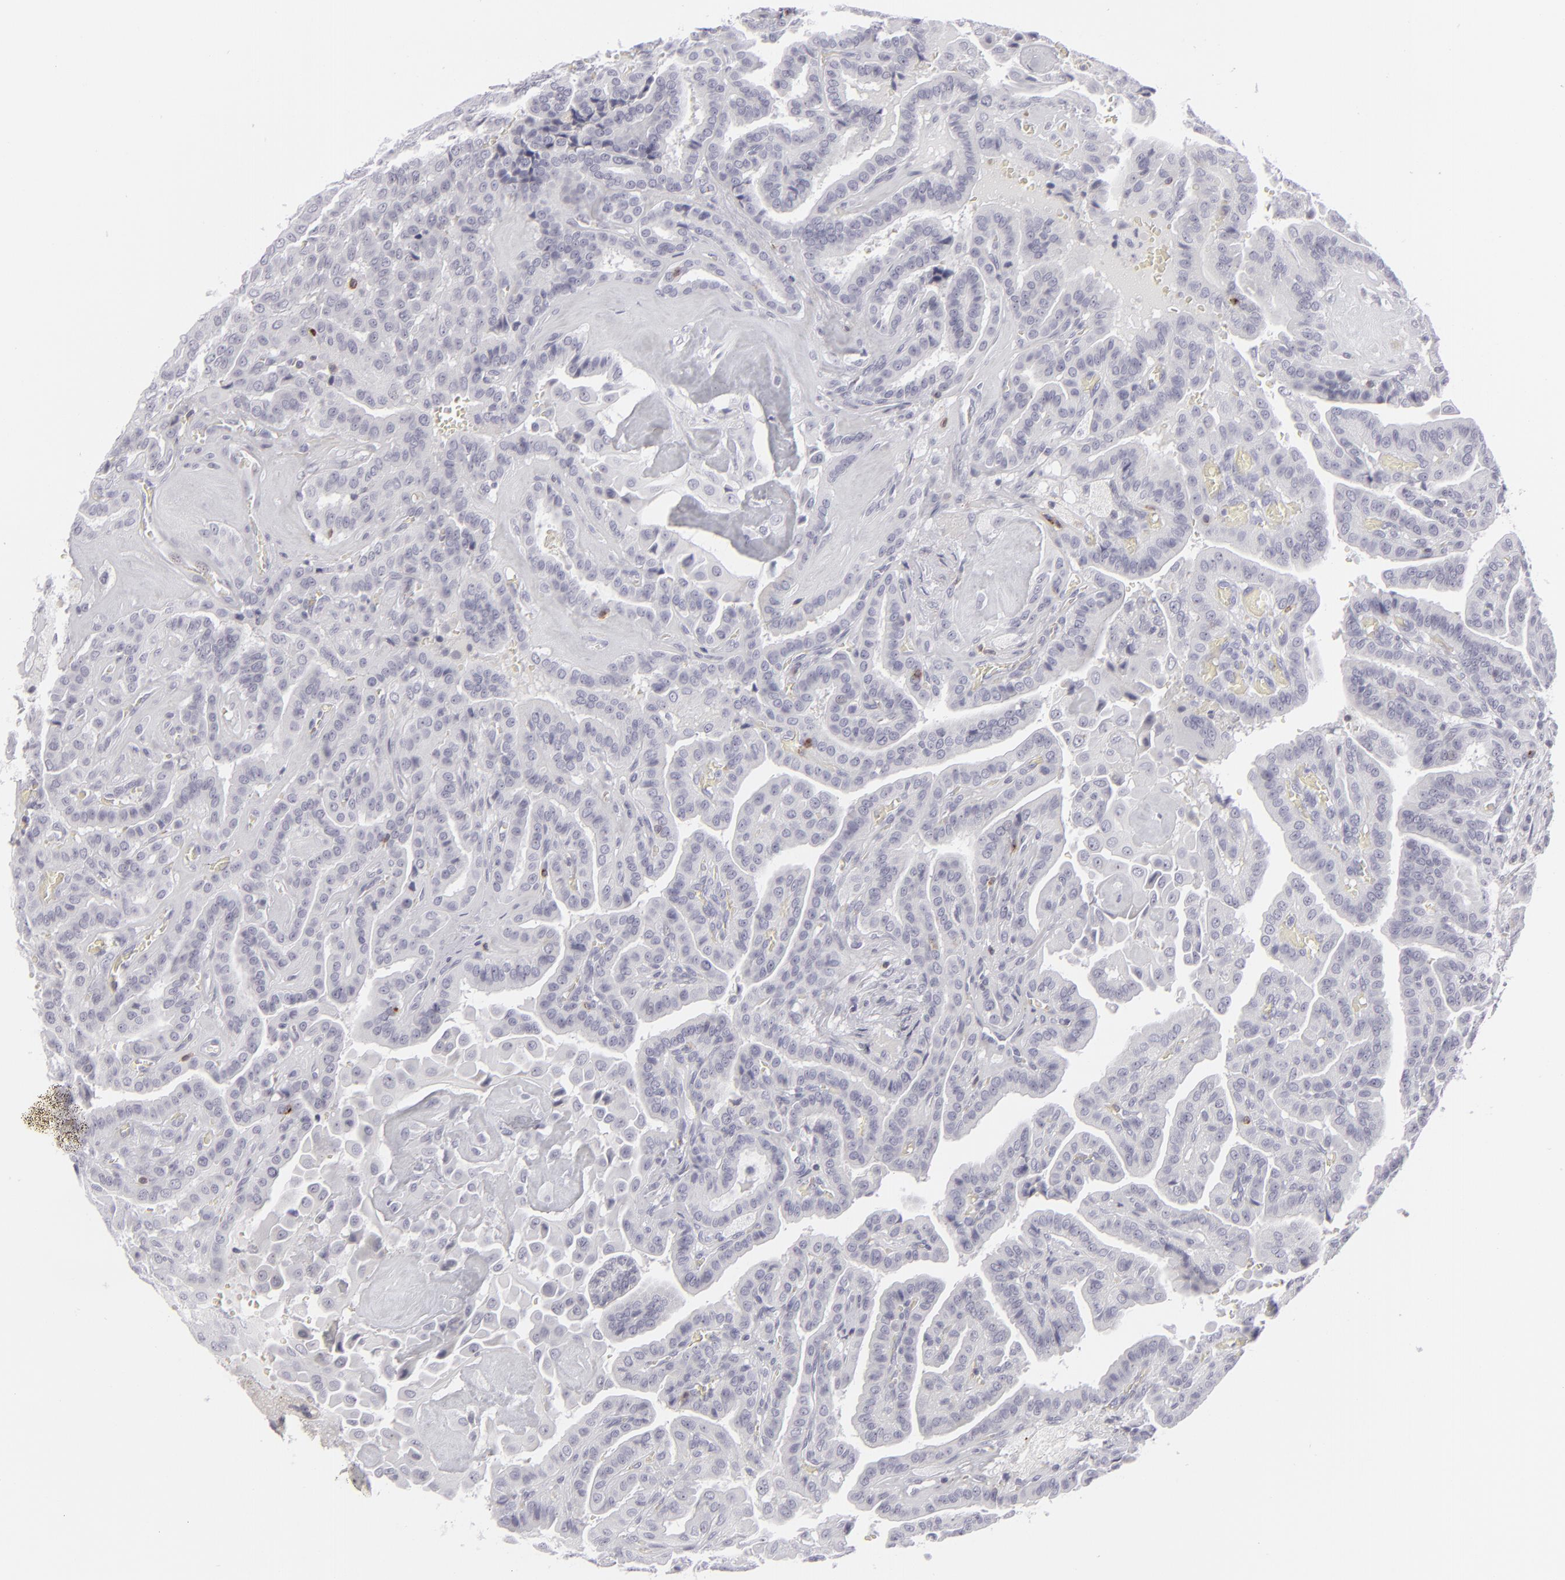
{"staining": {"intensity": "negative", "quantity": "none", "location": "none"}, "tissue": "thyroid cancer", "cell_type": "Tumor cells", "image_type": "cancer", "snomed": [{"axis": "morphology", "description": "Papillary adenocarcinoma, NOS"}, {"axis": "topography", "description": "Thyroid gland"}], "caption": "This photomicrograph is of thyroid cancer stained with immunohistochemistry (IHC) to label a protein in brown with the nuclei are counter-stained blue. There is no staining in tumor cells.", "gene": "CD7", "patient": {"sex": "male", "age": 87}}